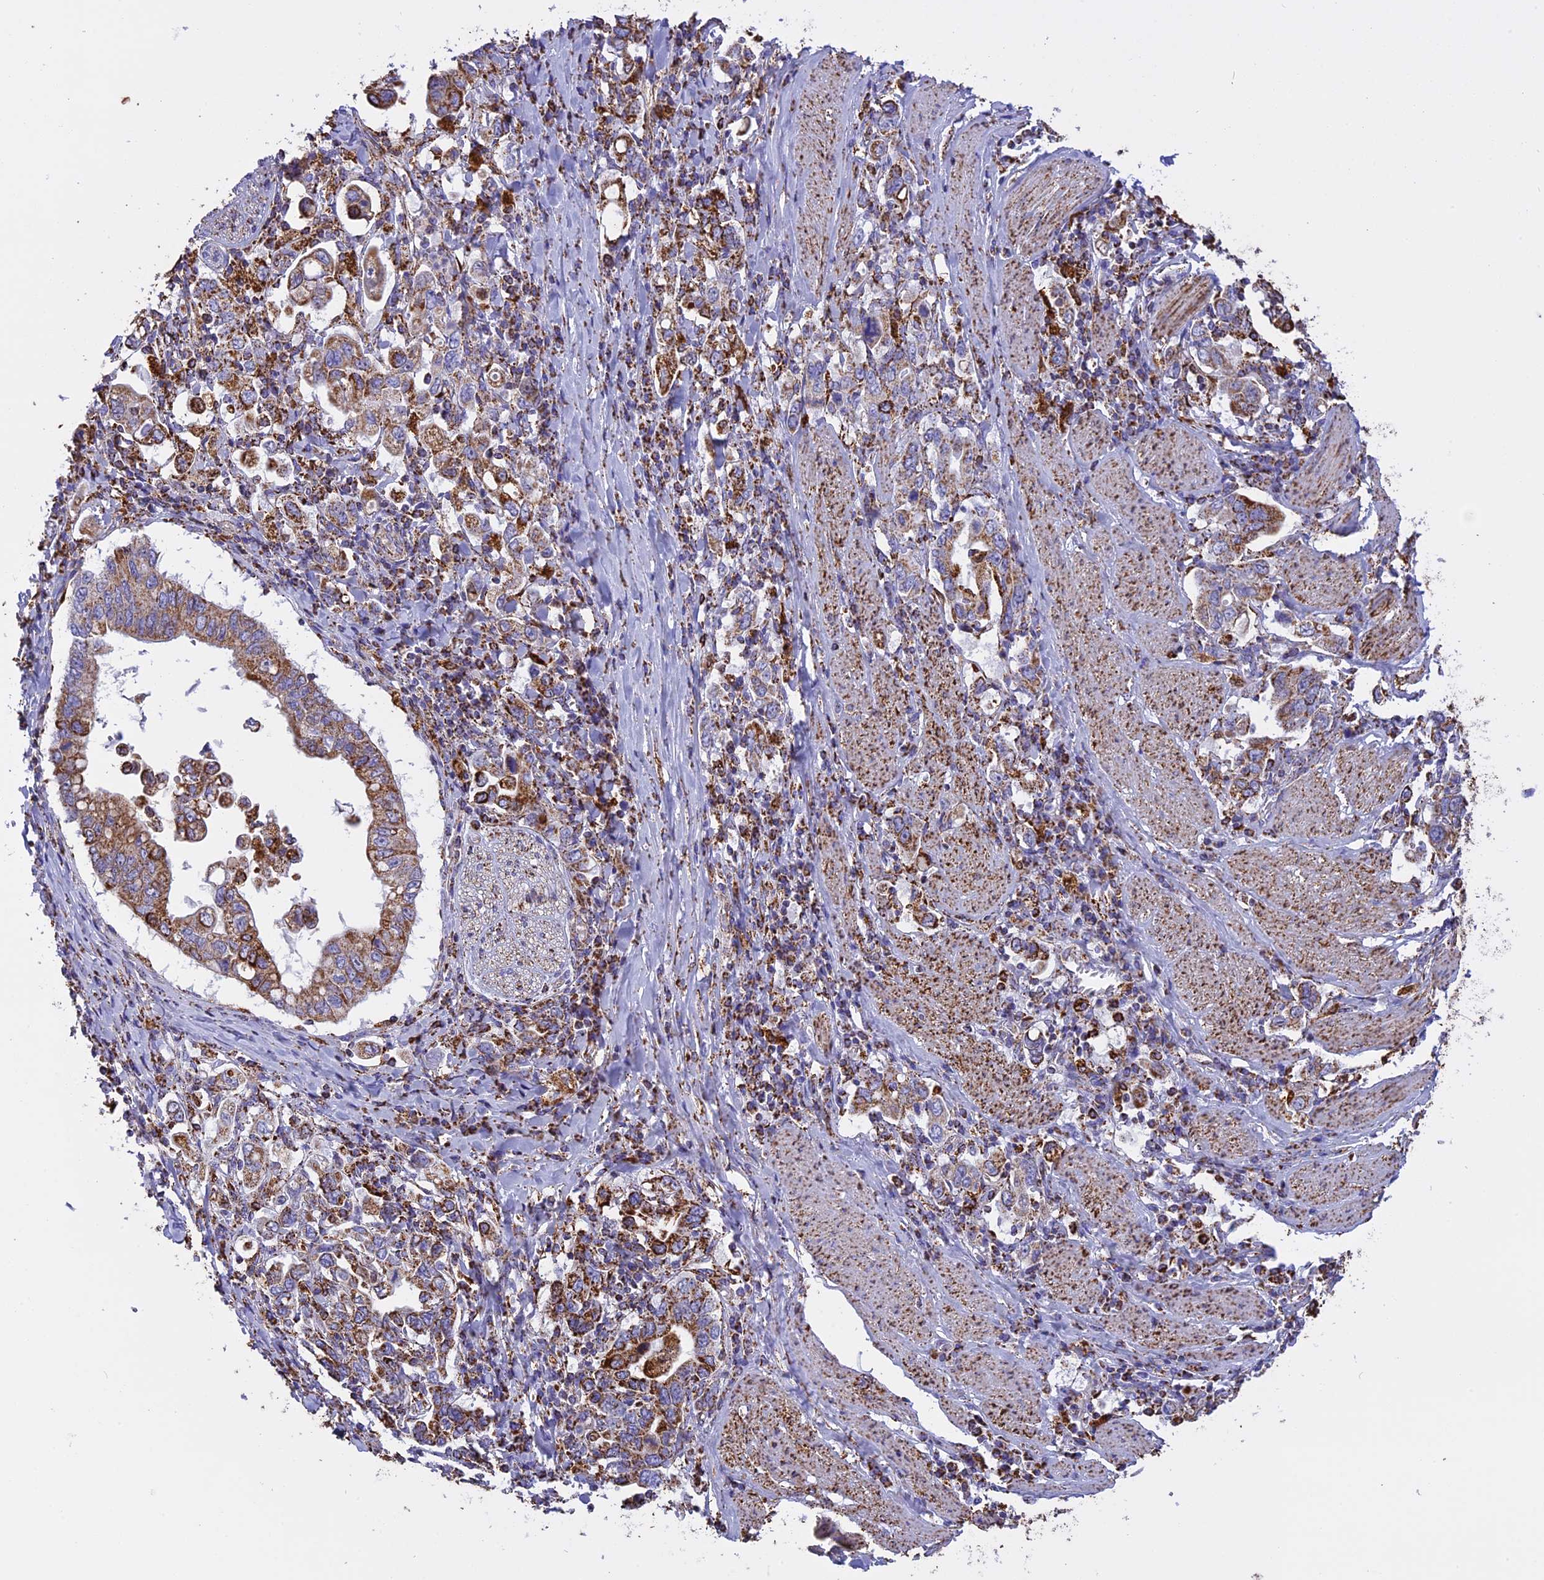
{"staining": {"intensity": "moderate", "quantity": "25%-75%", "location": "cytoplasmic/membranous"}, "tissue": "stomach cancer", "cell_type": "Tumor cells", "image_type": "cancer", "snomed": [{"axis": "morphology", "description": "Adenocarcinoma, NOS"}, {"axis": "topography", "description": "Stomach, upper"}], "caption": "Immunohistochemistry (IHC) staining of stomach adenocarcinoma, which exhibits medium levels of moderate cytoplasmic/membranous staining in approximately 25%-75% of tumor cells indicating moderate cytoplasmic/membranous protein positivity. The staining was performed using DAB (brown) for protein detection and nuclei were counterstained in hematoxylin (blue).", "gene": "KCNG1", "patient": {"sex": "male", "age": 62}}